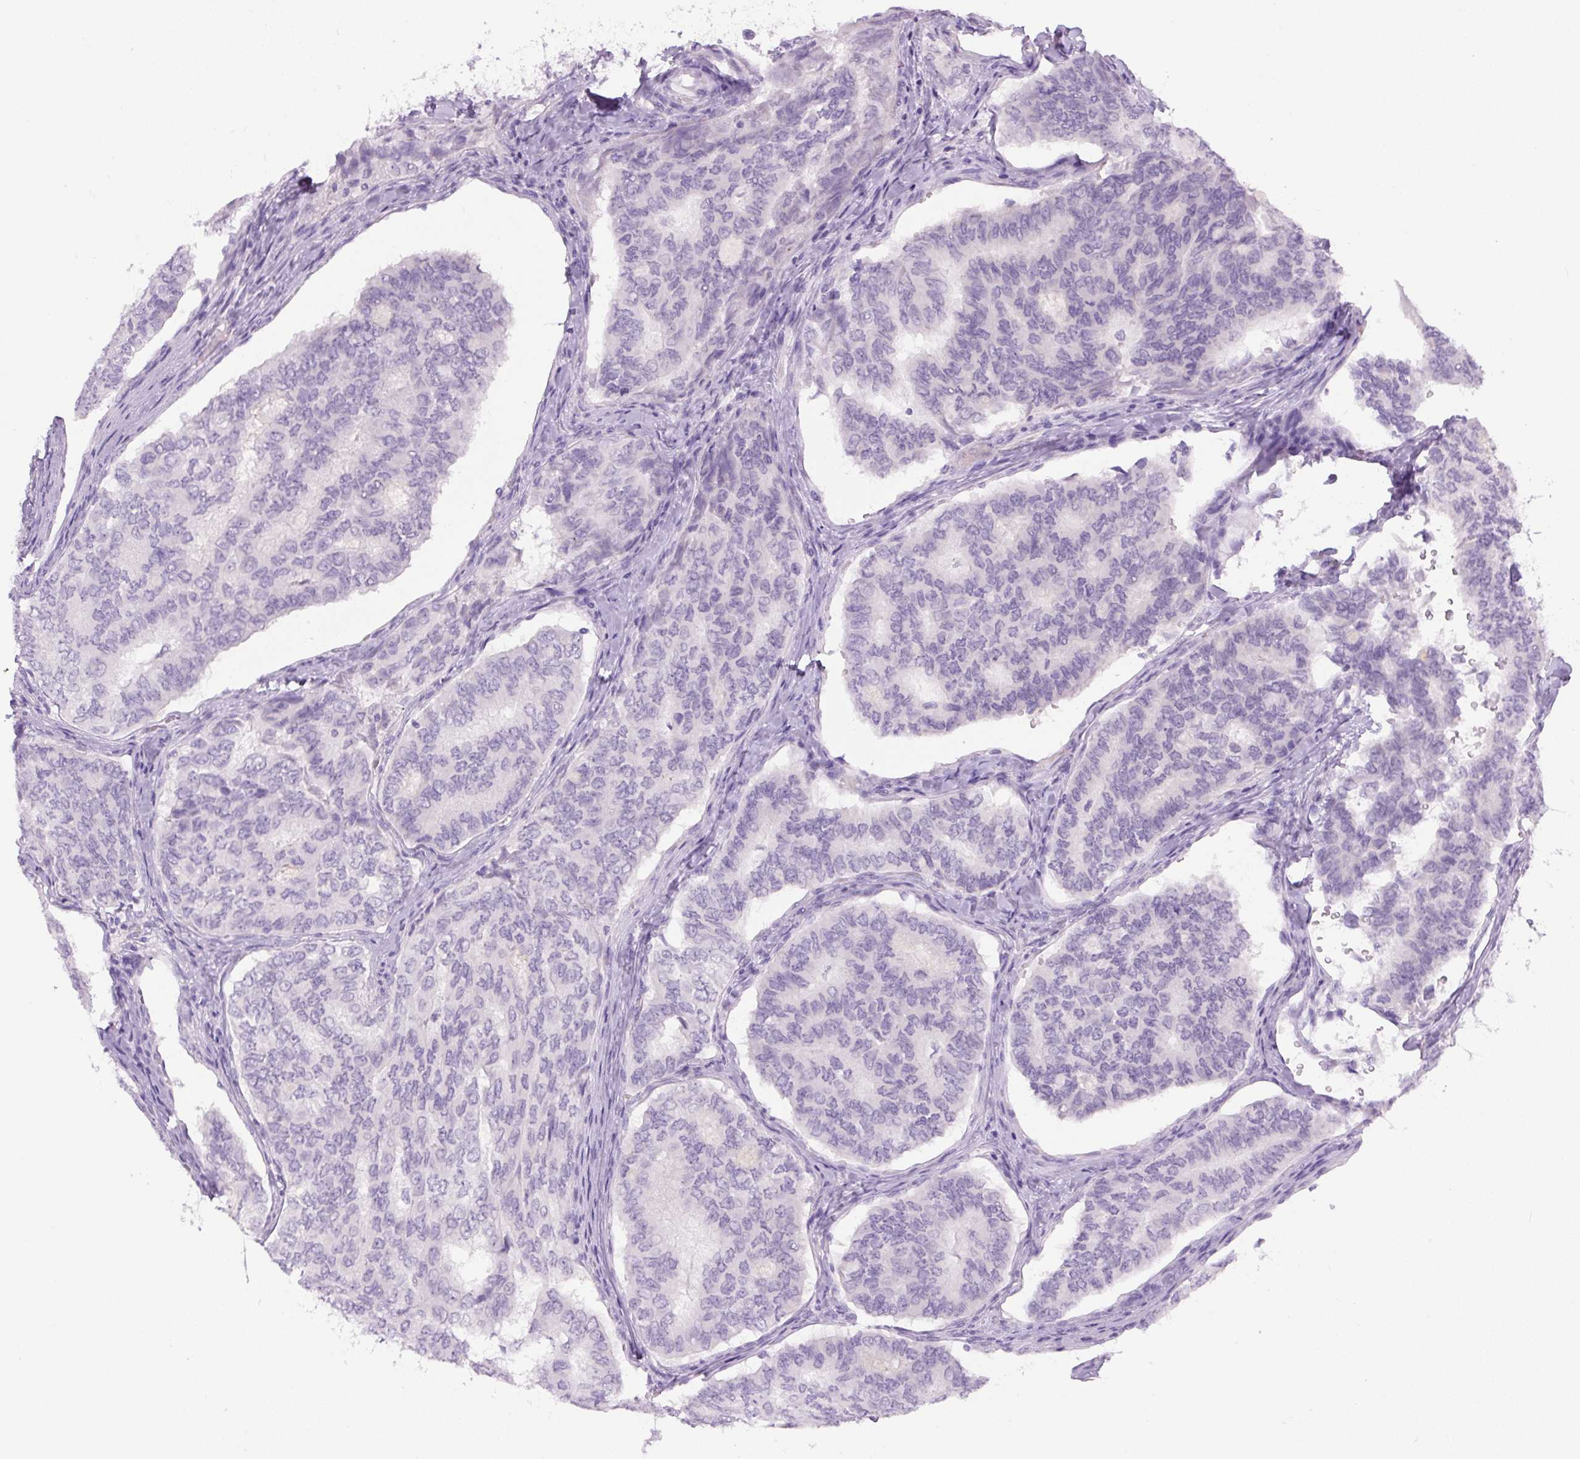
{"staining": {"intensity": "negative", "quantity": "none", "location": "none"}, "tissue": "thyroid cancer", "cell_type": "Tumor cells", "image_type": "cancer", "snomed": [{"axis": "morphology", "description": "Papillary adenocarcinoma, NOS"}, {"axis": "topography", "description": "Thyroid gland"}], "caption": "Tumor cells are negative for brown protein staining in thyroid papillary adenocarcinoma.", "gene": "COL9A2", "patient": {"sex": "female", "age": 35}}